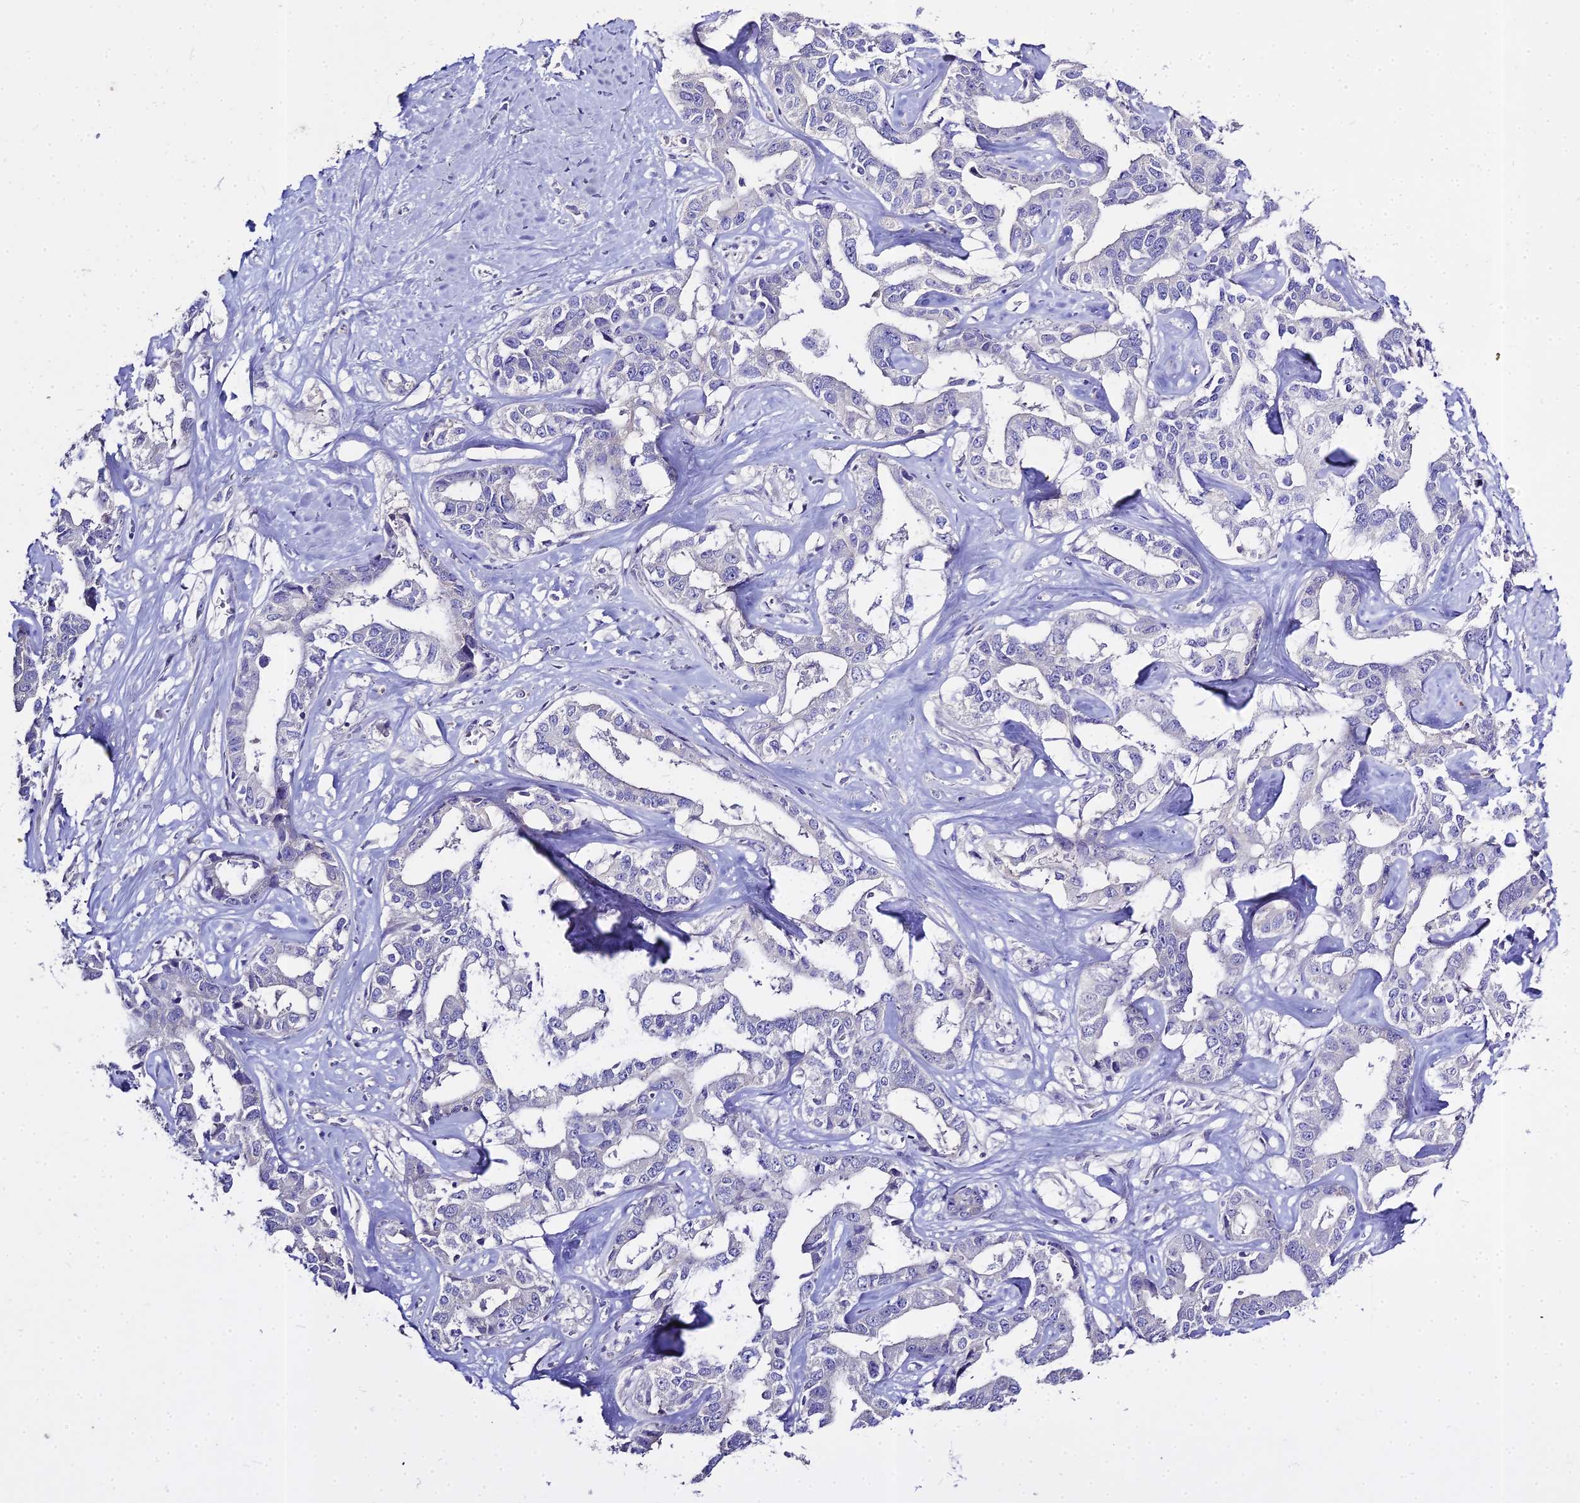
{"staining": {"intensity": "negative", "quantity": "none", "location": "none"}, "tissue": "liver cancer", "cell_type": "Tumor cells", "image_type": "cancer", "snomed": [{"axis": "morphology", "description": "Cholangiocarcinoma"}, {"axis": "topography", "description": "Liver"}], "caption": "Immunohistochemistry (IHC) photomicrograph of human cholangiocarcinoma (liver) stained for a protein (brown), which reveals no expression in tumor cells.", "gene": "GLYAT", "patient": {"sex": "male", "age": 59}}